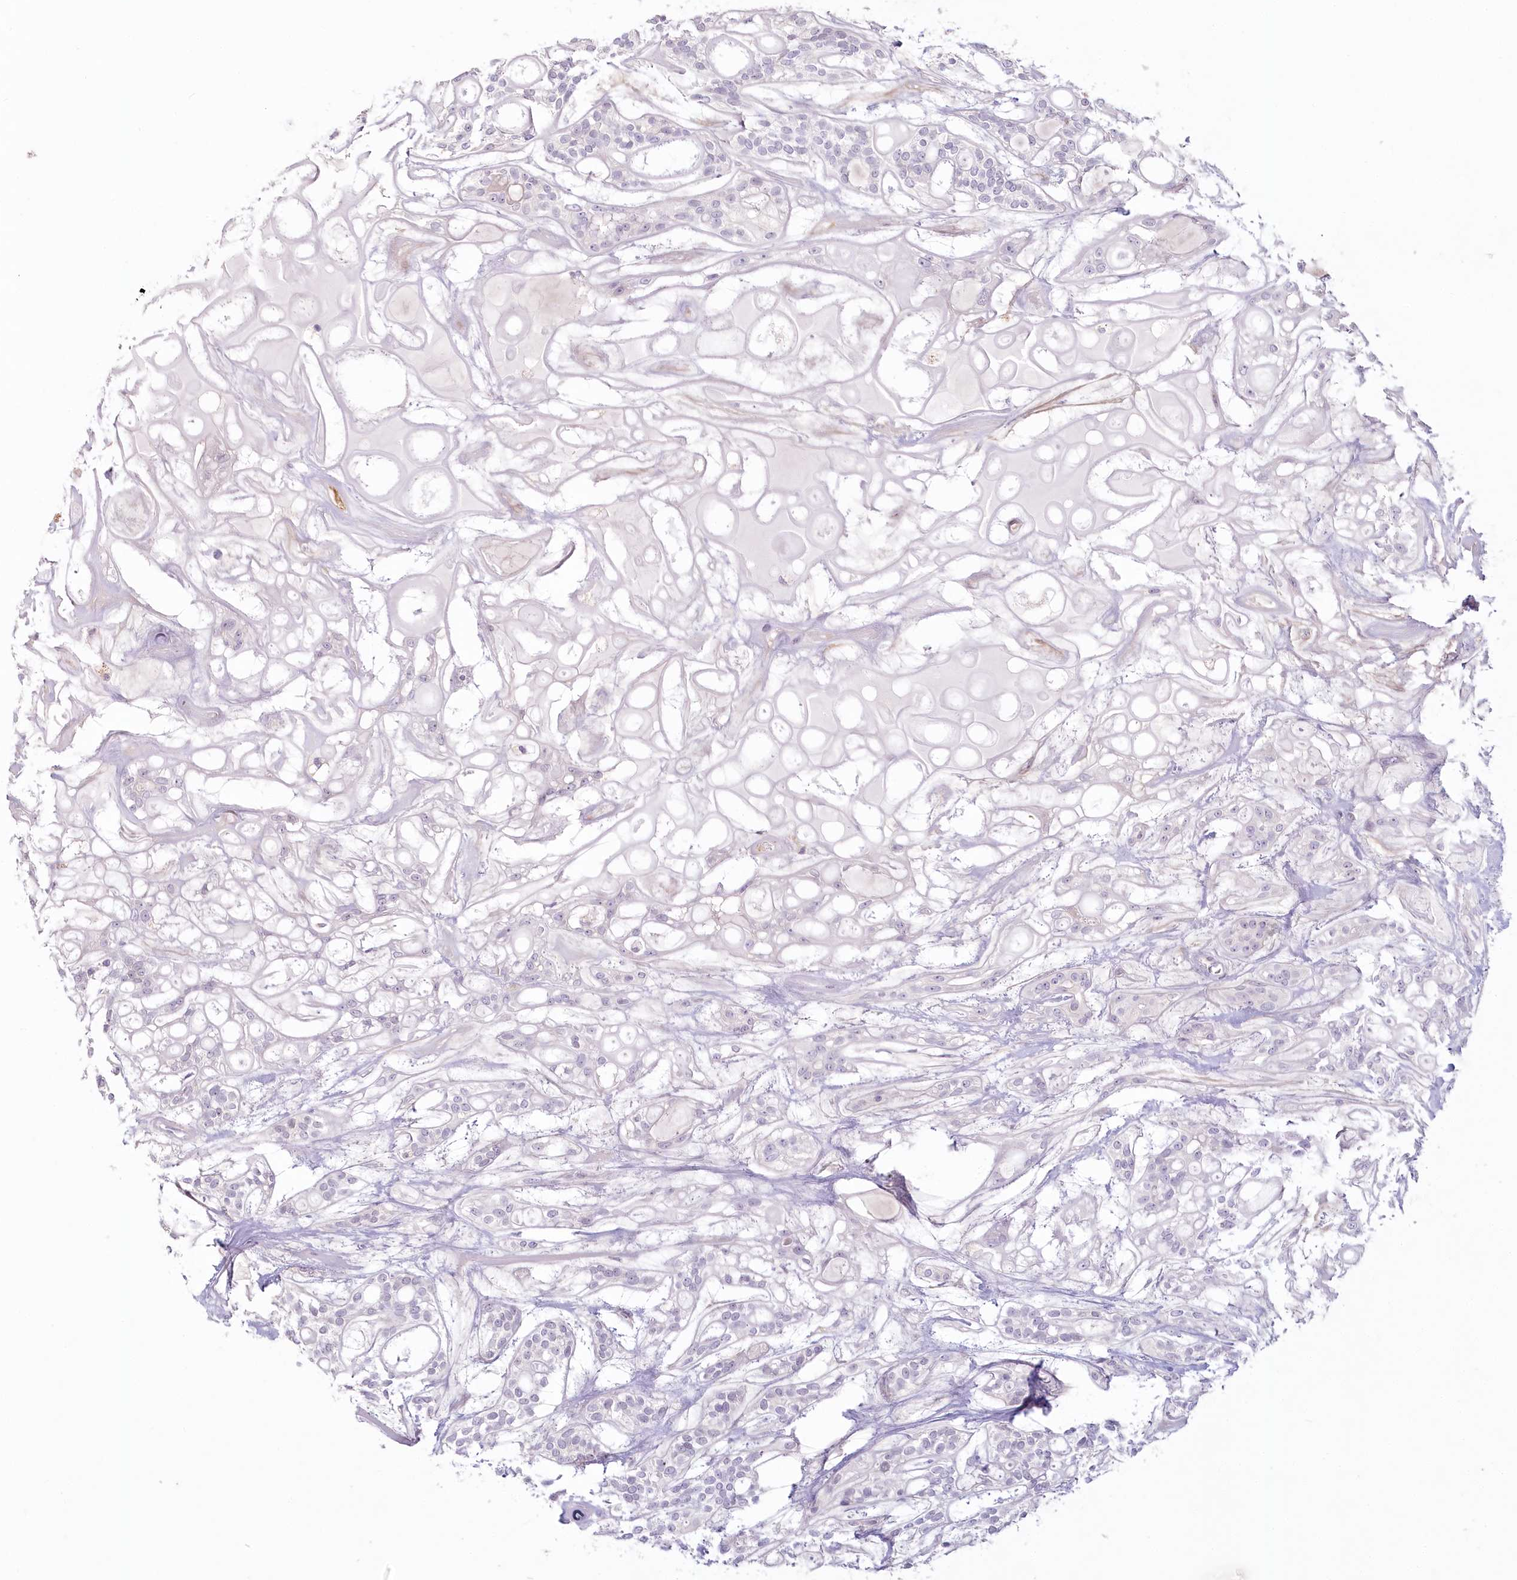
{"staining": {"intensity": "negative", "quantity": "none", "location": "none"}, "tissue": "head and neck cancer", "cell_type": "Tumor cells", "image_type": "cancer", "snomed": [{"axis": "morphology", "description": "Adenocarcinoma, NOS"}, {"axis": "topography", "description": "Head-Neck"}], "caption": "High power microscopy image of an IHC micrograph of head and neck cancer (adenocarcinoma), revealing no significant positivity in tumor cells.", "gene": "USP11", "patient": {"sex": "male", "age": 66}}